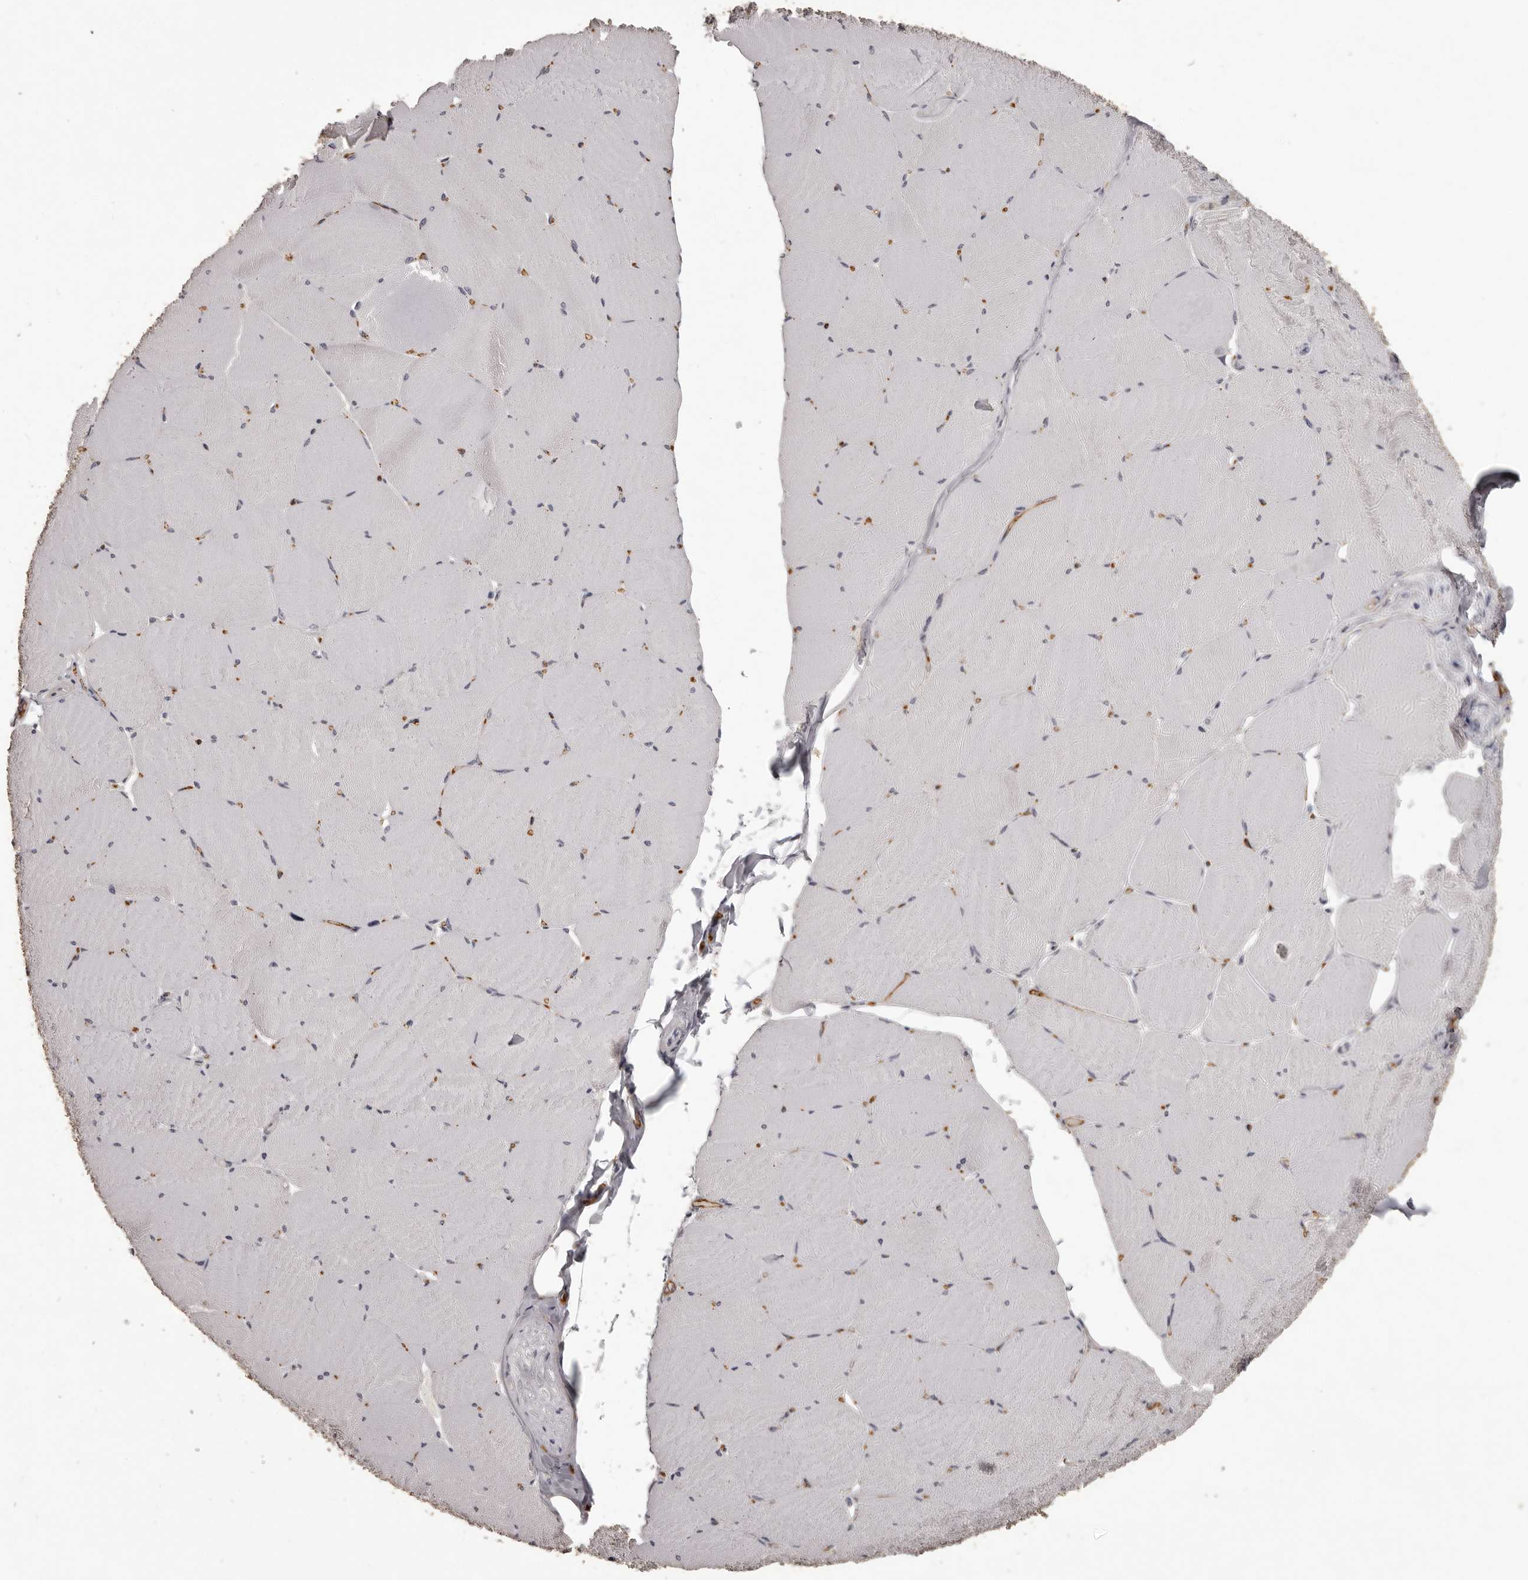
{"staining": {"intensity": "negative", "quantity": "none", "location": "none"}, "tissue": "skeletal muscle", "cell_type": "Myocytes", "image_type": "normal", "snomed": [{"axis": "morphology", "description": "Normal tissue, NOS"}, {"axis": "topography", "description": "Skeletal muscle"}, {"axis": "topography", "description": "Head-Neck"}], "caption": "A high-resolution histopathology image shows IHC staining of benign skeletal muscle, which demonstrates no significant staining in myocytes. (DAB (3,3'-diaminobenzidine) immunohistochemistry (IHC) visualized using brightfield microscopy, high magnification).", "gene": "GPR78", "patient": {"sex": "male", "age": 66}}